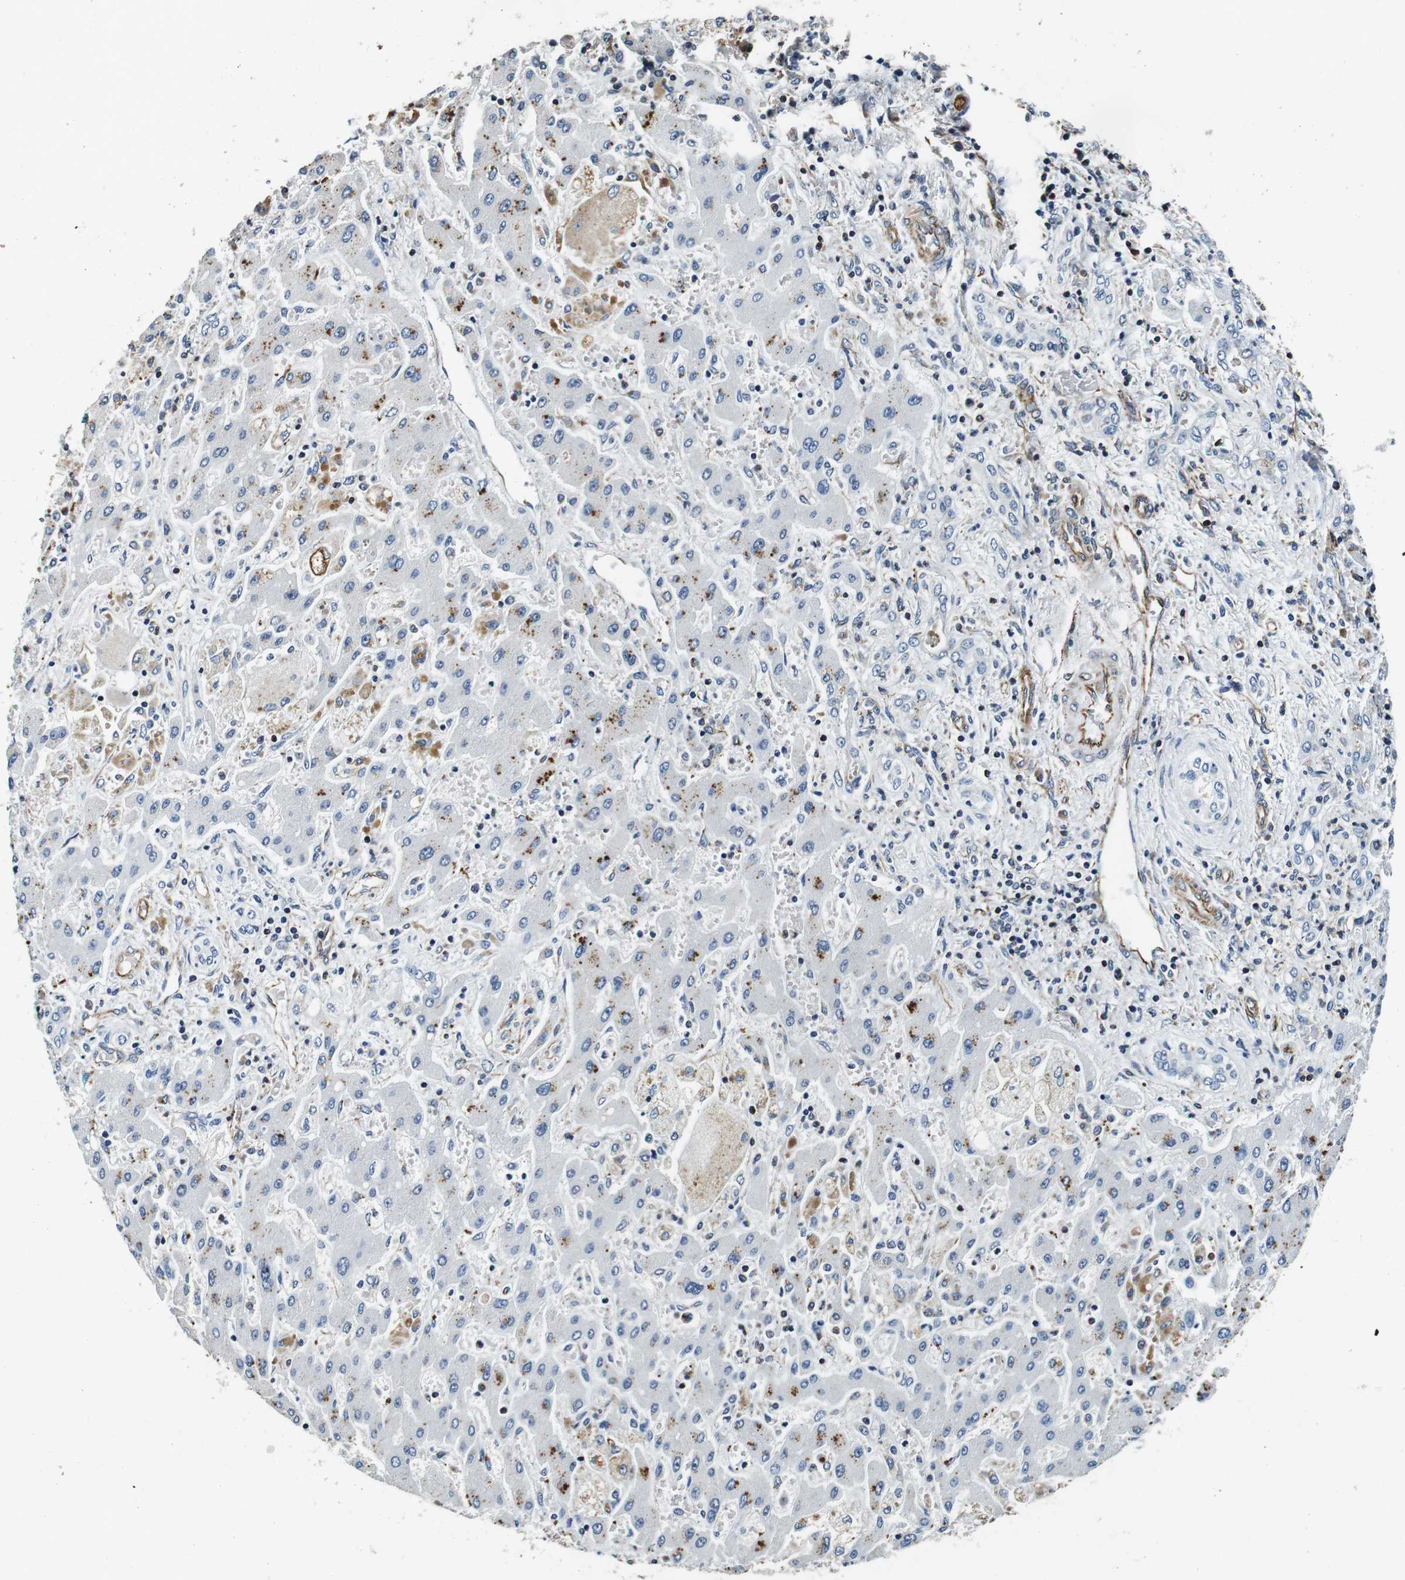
{"staining": {"intensity": "moderate", "quantity": "<25%", "location": "cytoplasmic/membranous"}, "tissue": "liver cancer", "cell_type": "Tumor cells", "image_type": "cancer", "snomed": [{"axis": "morphology", "description": "Cholangiocarcinoma"}, {"axis": "topography", "description": "Liver"}], "caption": "IHC photomicrograph of human liver cholangiocarcinoma stained for a protein (brown), which exhibits low levels of moderate cytoplasmic/membranous expression in approximately <25% of tumor cells.", "gene": "GJE1", "patient": {"sex": "male", "age": 50}}